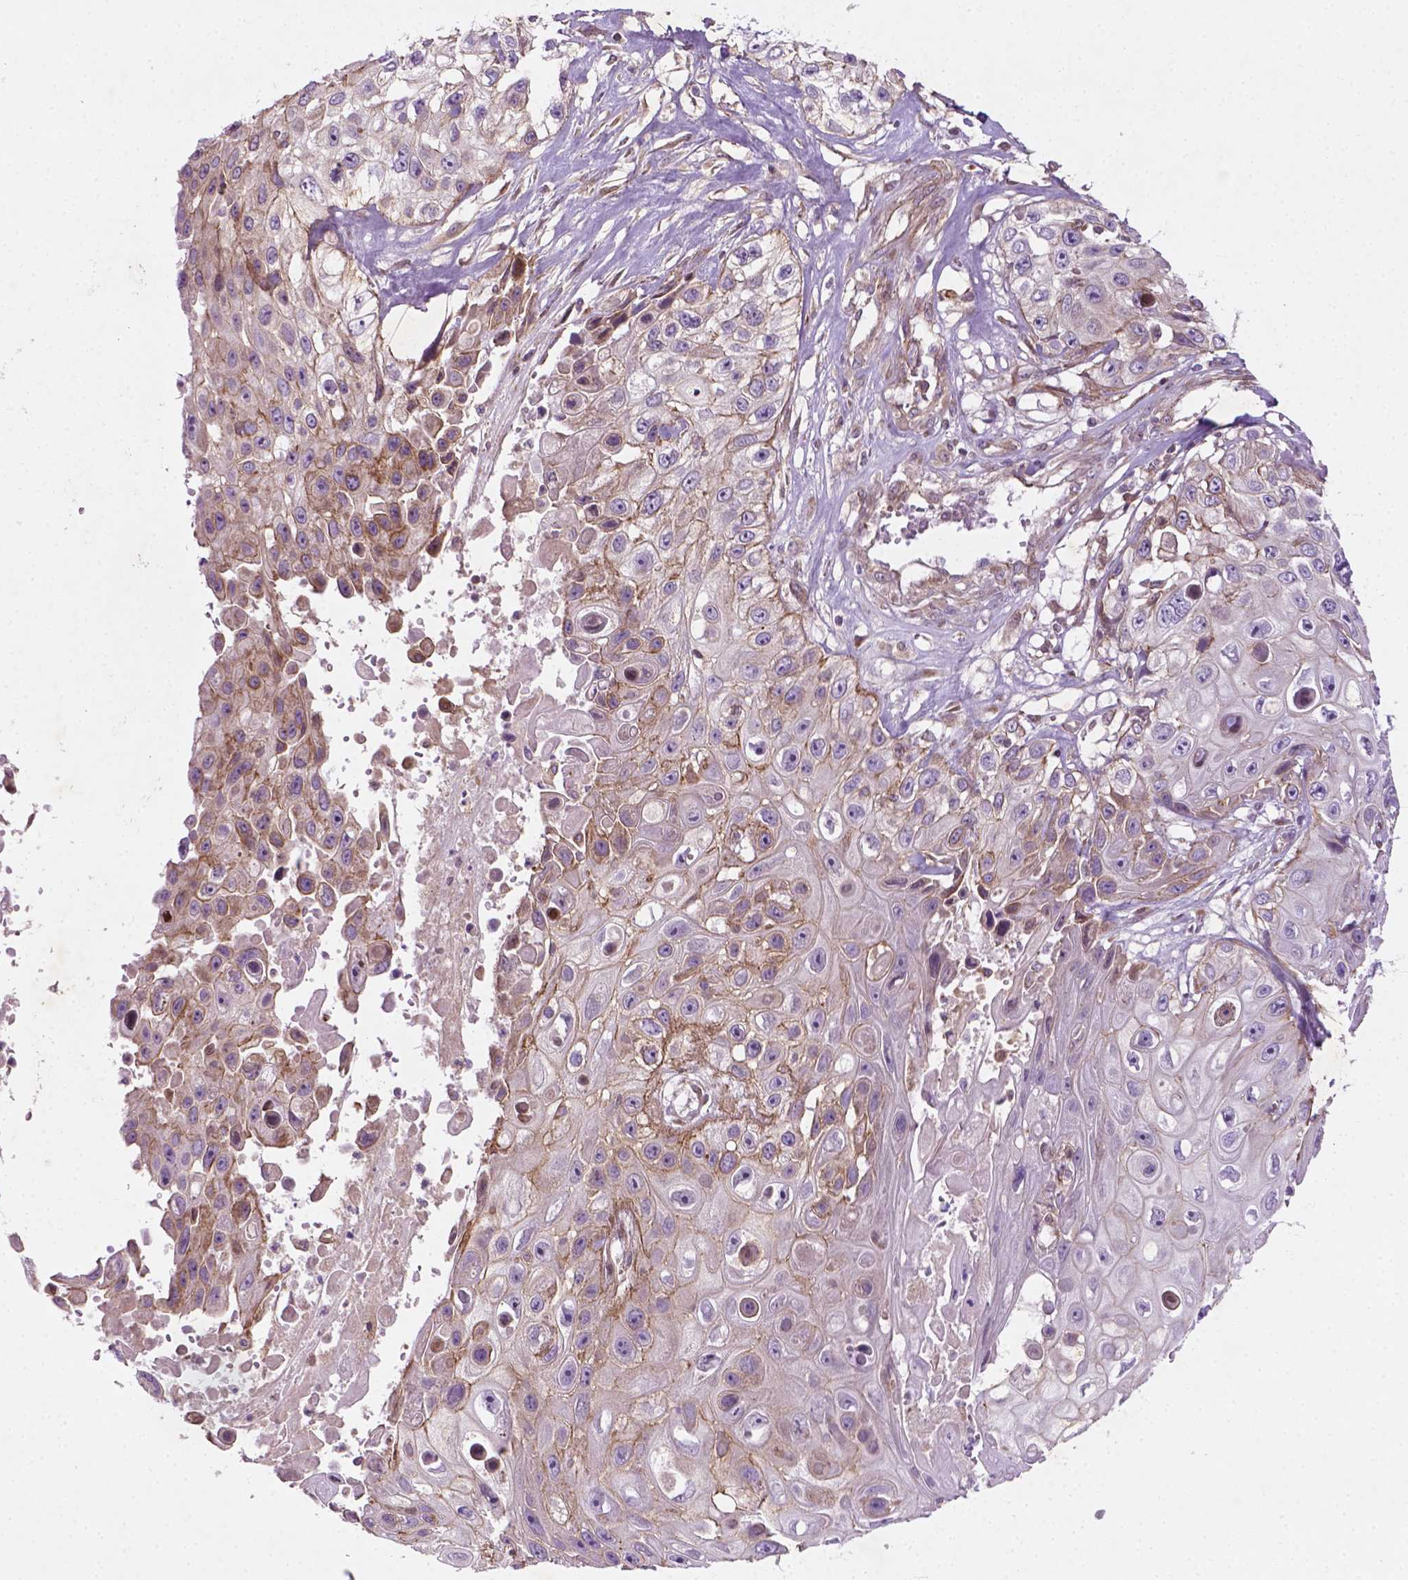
{"staining": {"intensity": "weak", "quantity": "25%-75%", "location": "cytoplasmic/membranous"}, "tissue": "skin cancer", "cell_type": "Tumor cells", "image_type": "cancer", "snomed": [{"axis": "morphology", "description": "Squamous cell carcinoma, NOS"}, {"axis": "topography", "description": "Skin"}], "caption": "Immunohistochemical staining of skin squamous cell carcinoma reveals weak cytoplasmic/membranous protein expression in approximately 25%-75% of tumor cells.", "gene": "TCHP", "patient": {"sex": "male", "age": 82}}